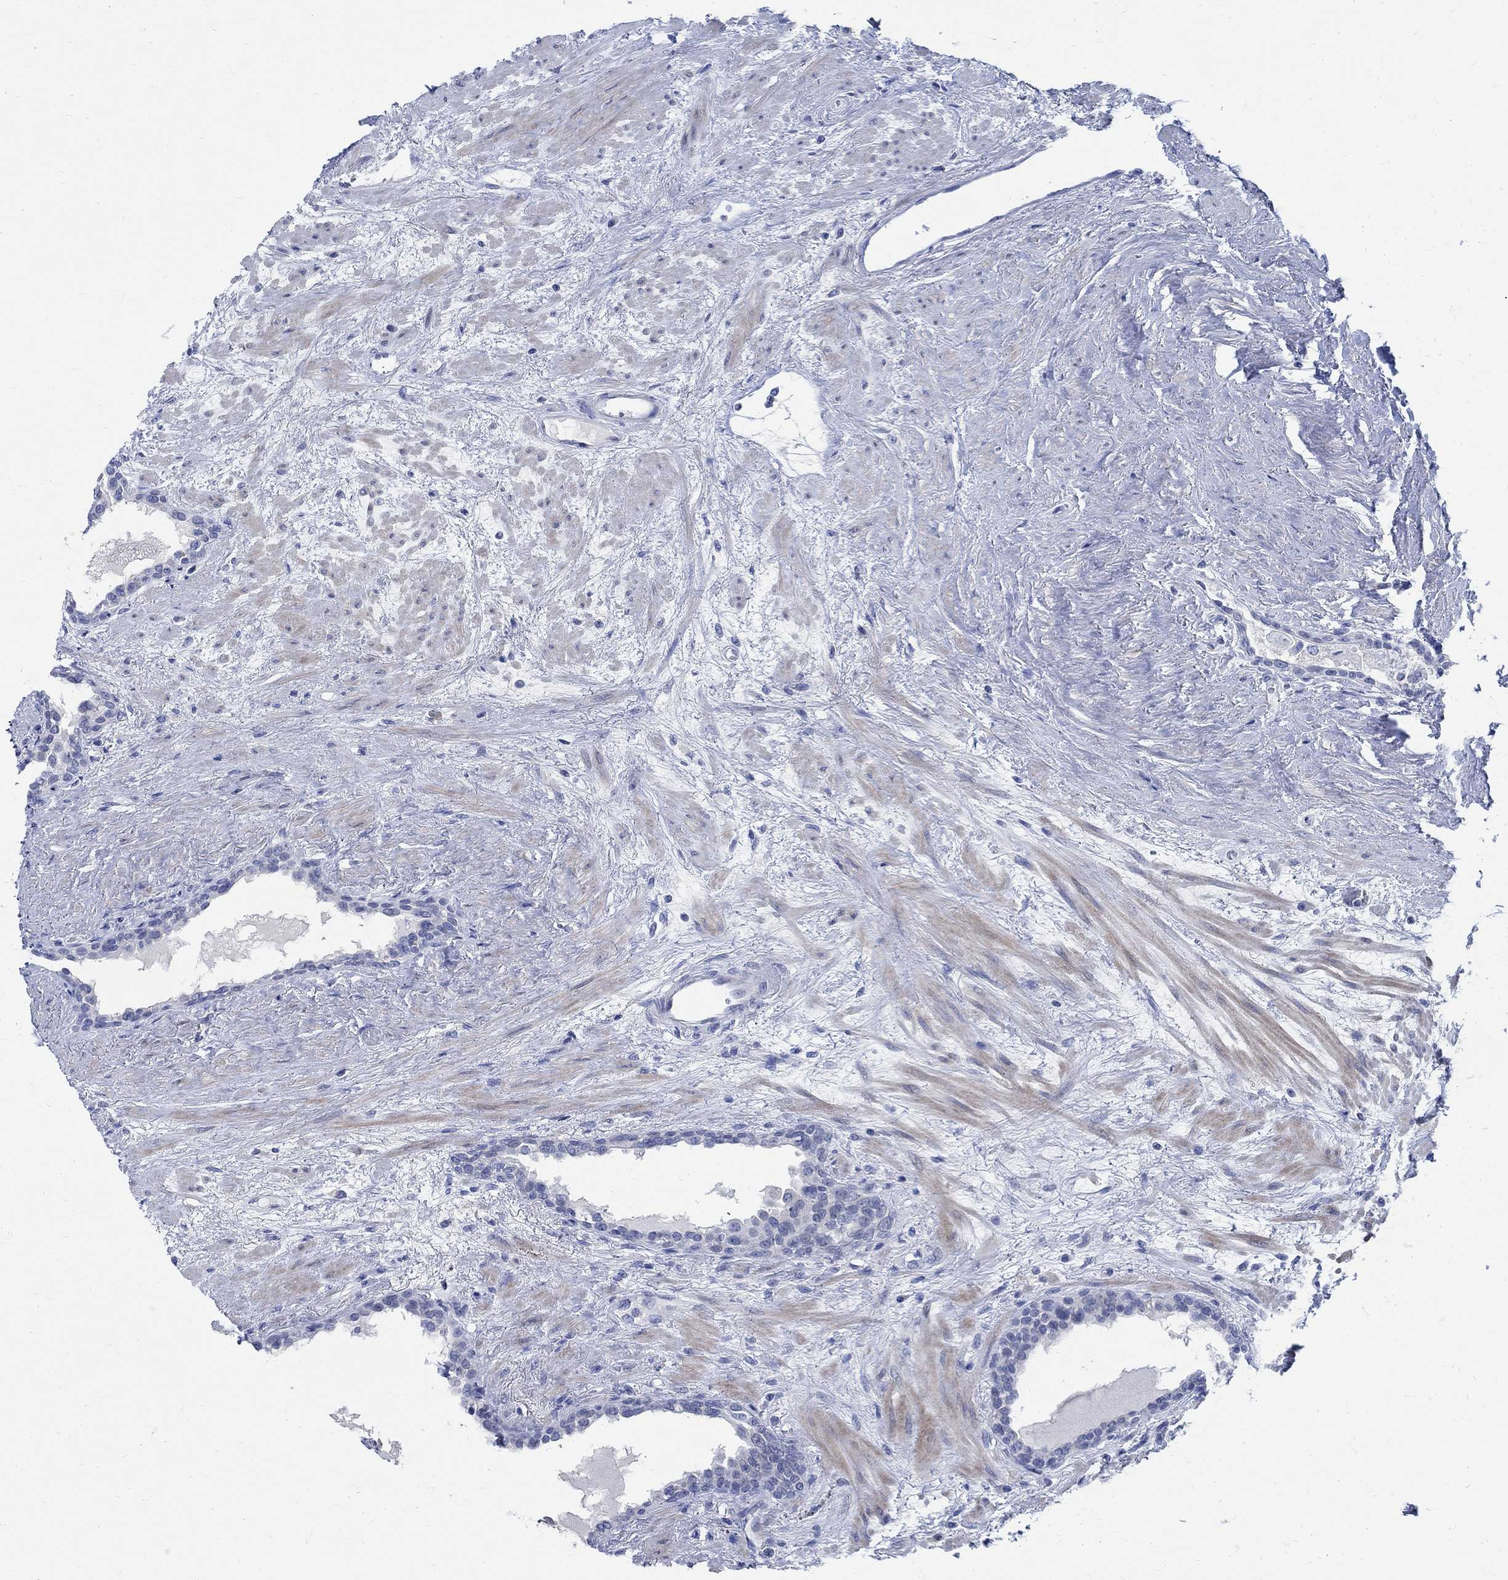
{"staining": {"intensity": "negative", "quantity": "none", "location": "none"}, "tissue": "prostate", "cell_type": "Glandular cells", "image_type": "normal", "snomed": [{"axis": "morphology", "description": "Normal tissue, NOS"}, {"axis": "topography", "description": "Prostate"}], "caption": "Immunohistochemistry (IHC) image of unremarkable prostate stained for a protein (brown), which shows no positivity in glandular cells.", "gene": "CAMK2N1", "patient": {"sex": "male", "age": 63}}